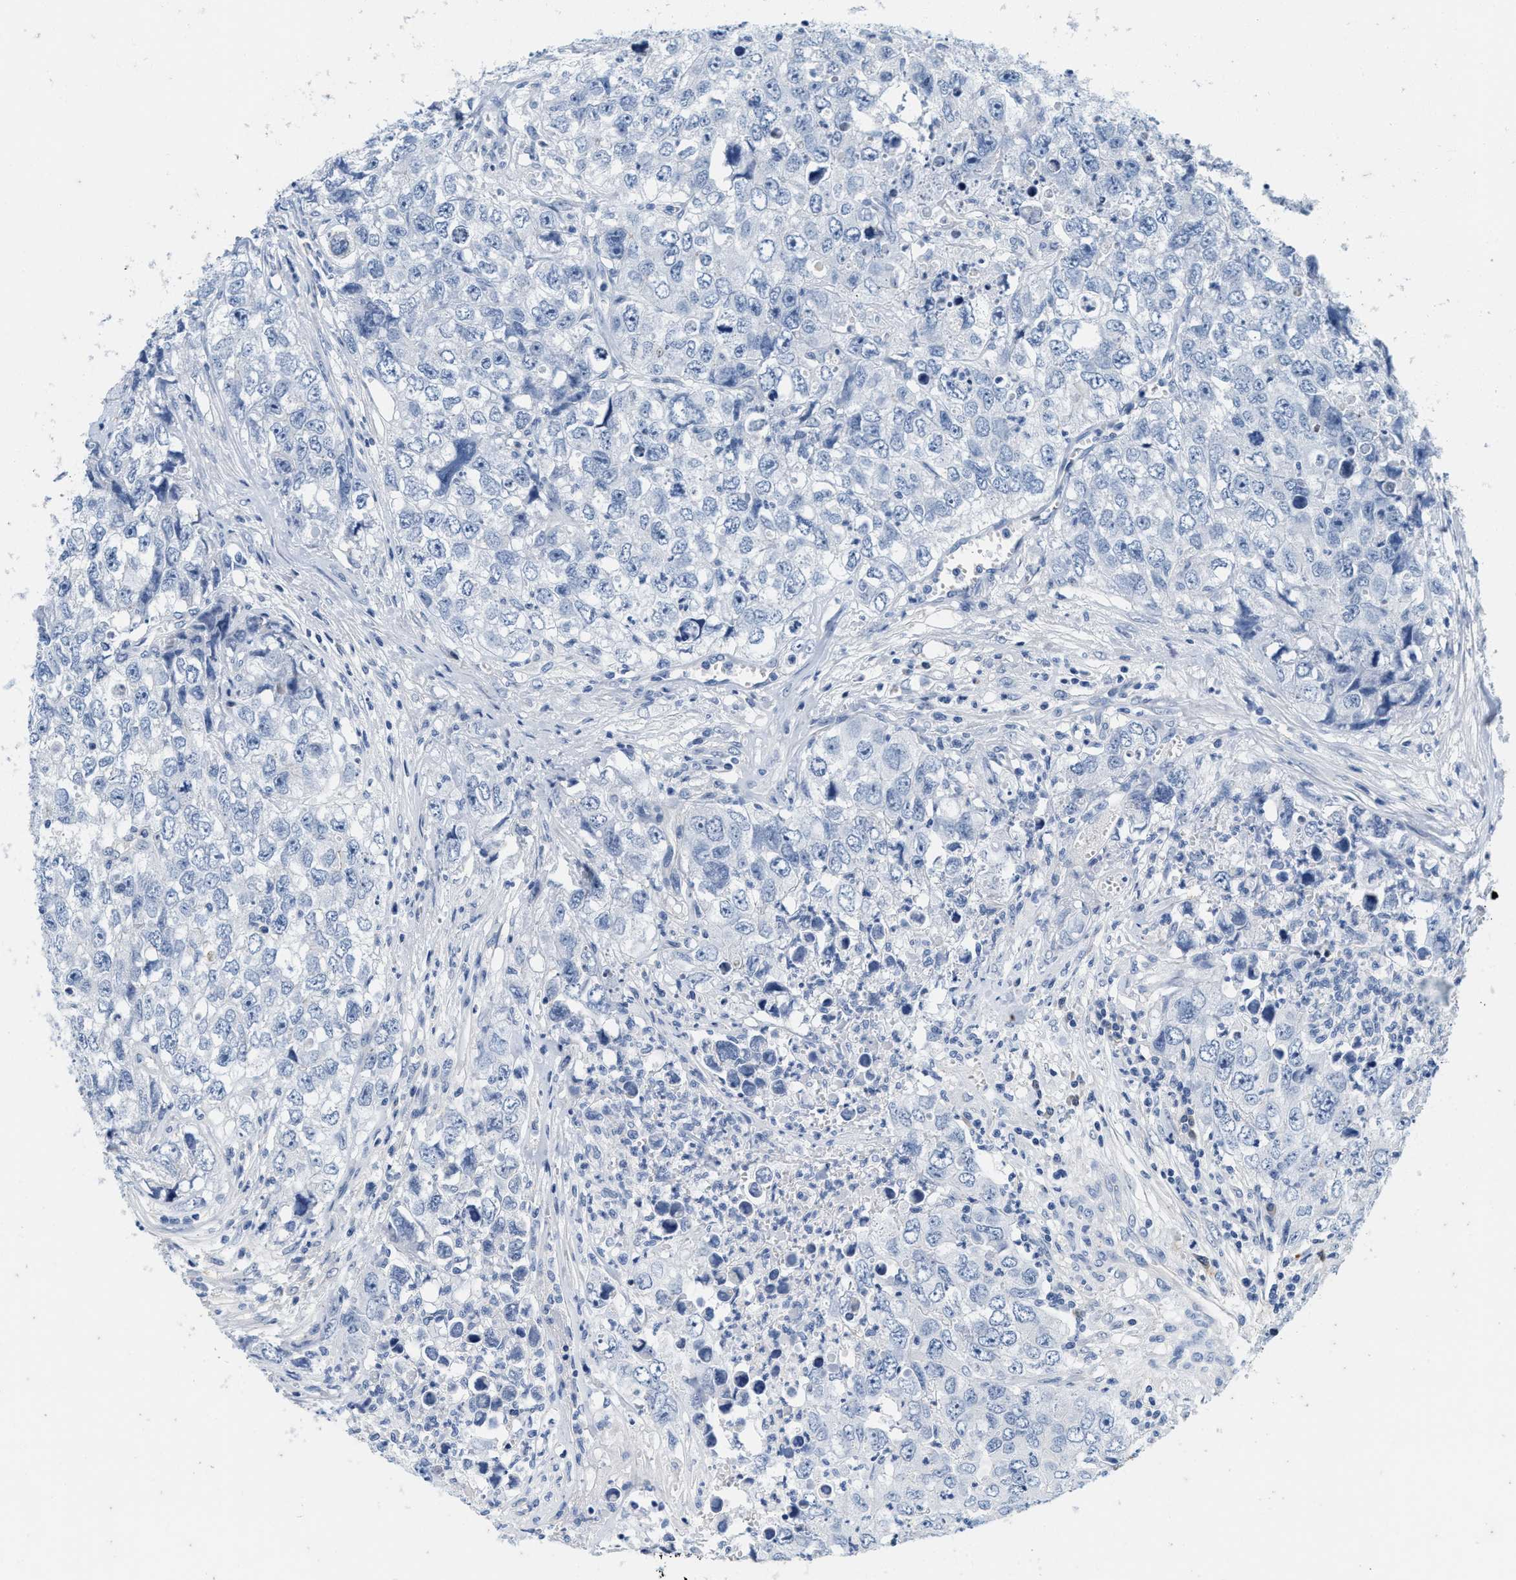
{"staining": {"intensity": "negative", "quantity": "none", "location": "none"}, "tissue": "testis cancer", "cell_type": "Tumor cells", "image_type": "cancer", "snomed": [{"axis": "morphology", "description": "Seminoma, NOS"}, {"axis": "morphology", "description": "Carcinoma, Embryonal, NOS"}, {"axis": "topography", "description": "Testis"}], "caption": "This is a micrograph of IHC staining of seminoma (testis), which shows no positivity in tumor cells.", "gene": "ABCB11", "patient": {"sex": "male", "age": 43}}